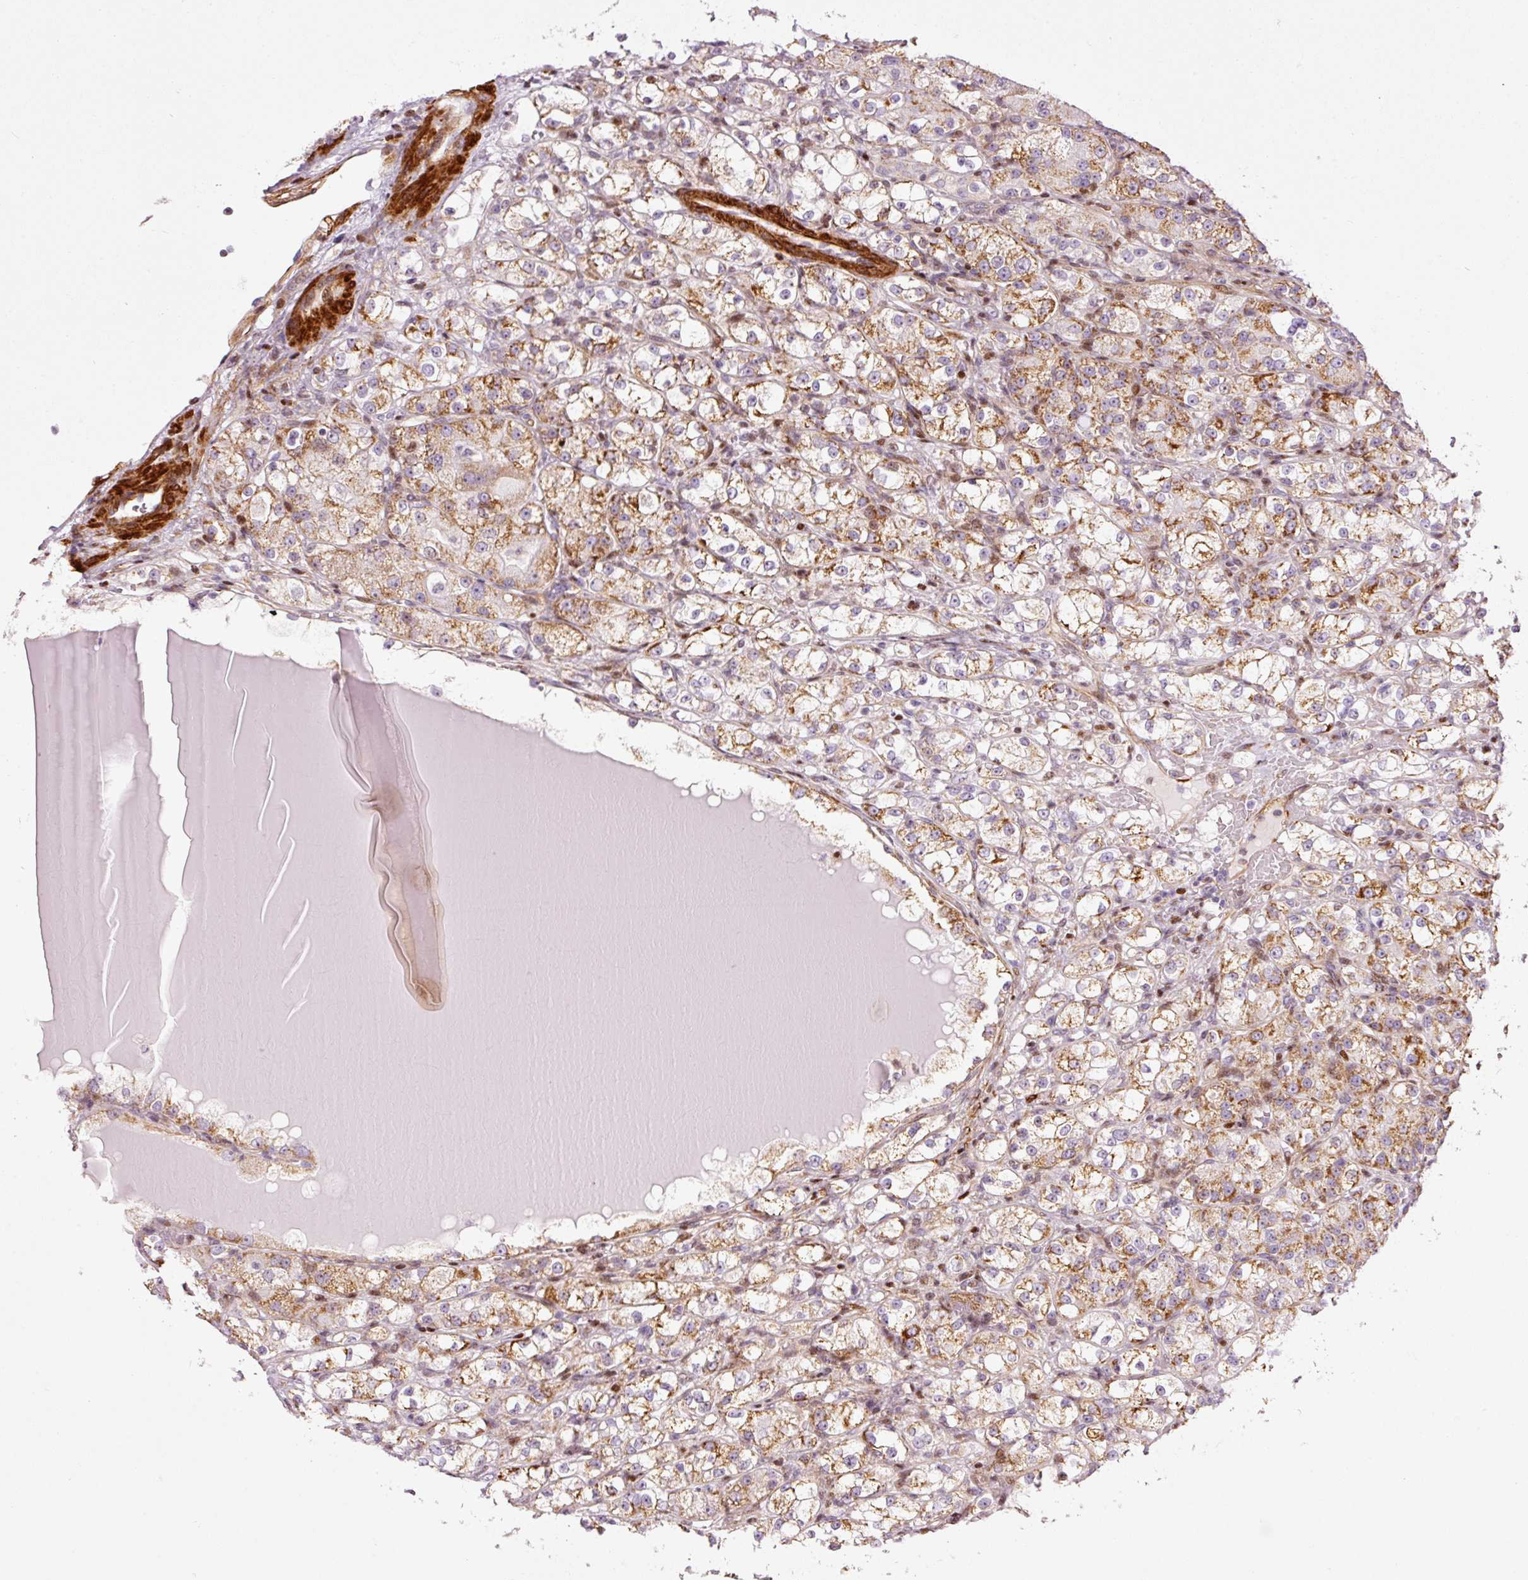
{"staining": {"intensity": "moderate", "quantity": "25%-75%", "location": "cytoplasmic/membranous"}, "tissue": "renal cancer", "cell_type": "Tumor cells", "image_type": "cancer", "snomed": [{"axis": "morphology", "description": "Normal tissue, NOS"}, {"axis": "morphology", "description": "Adenocarcinoma, NOS"}, {"axis": "topography", "description": "Kidney"}], "caption": "A high-resolution micrograph shows immunohistochemistry staining of renal cancer (adenocarcinoma), which reveals moderate cytoplasmic/membranous expression in approximately 25%-75% of tumor cells.", "gene": "ANKRD20A1", "patient": {"sex": "male", "age": 61}}